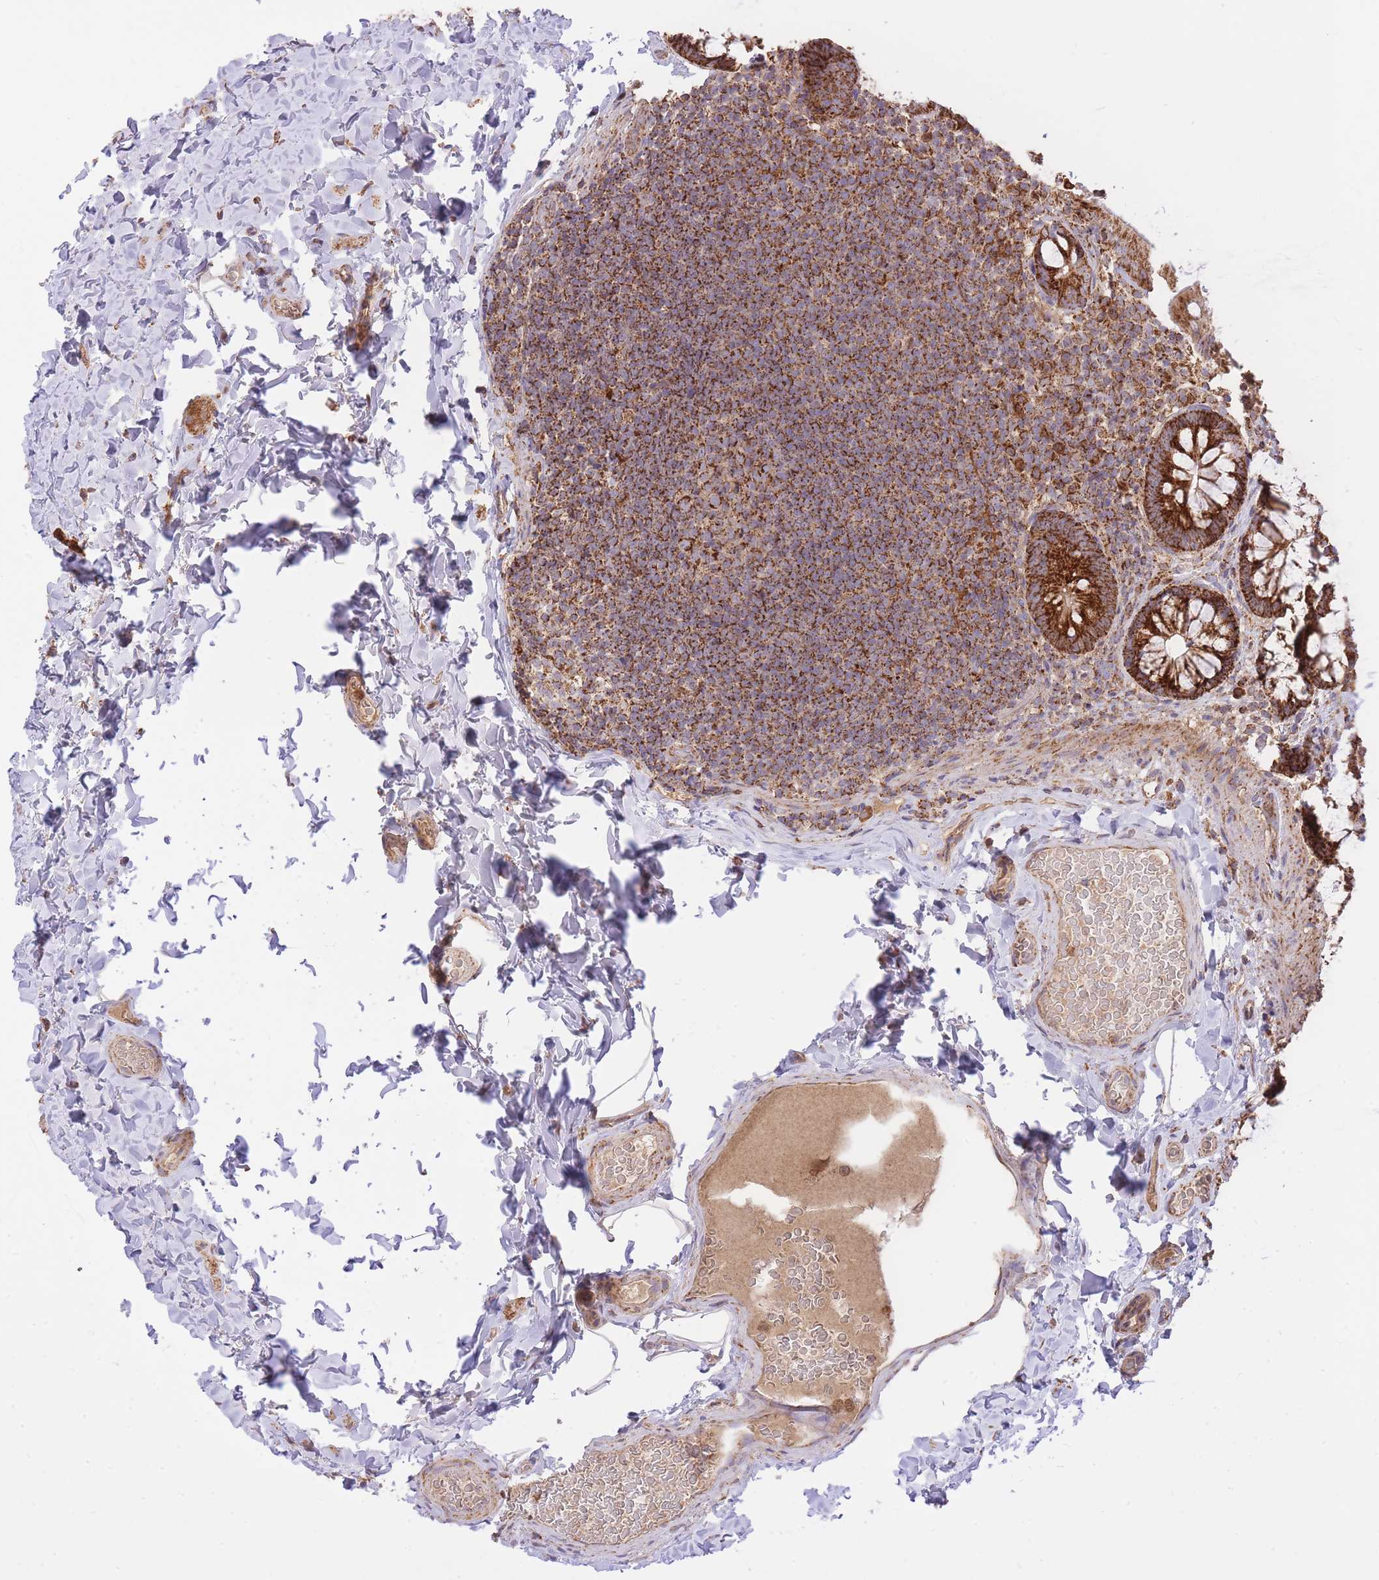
{"staining": {"intensity": "moderate", "quantity": ">75%", "location": "cytoplasmic/membranous"}, "tissue": "colon", "cell_type": "Endothelial cells", "image_type": "normal", "snomed": [{"axis": "morphology", "description": "Normal tissue, NOS"}, {"axis": "topography", "description": "Colon"}], "caption": "Immunohistochemical staining of benign colon displays >75% levels of moderate cytoplasmic/membranous protein positivity in approximately >75% of endothelial cells. (Brightfield microscopy of DAB IHC at high magnification).", "gene": "PREP", "patient": {"sex": "male", "age": 46}}